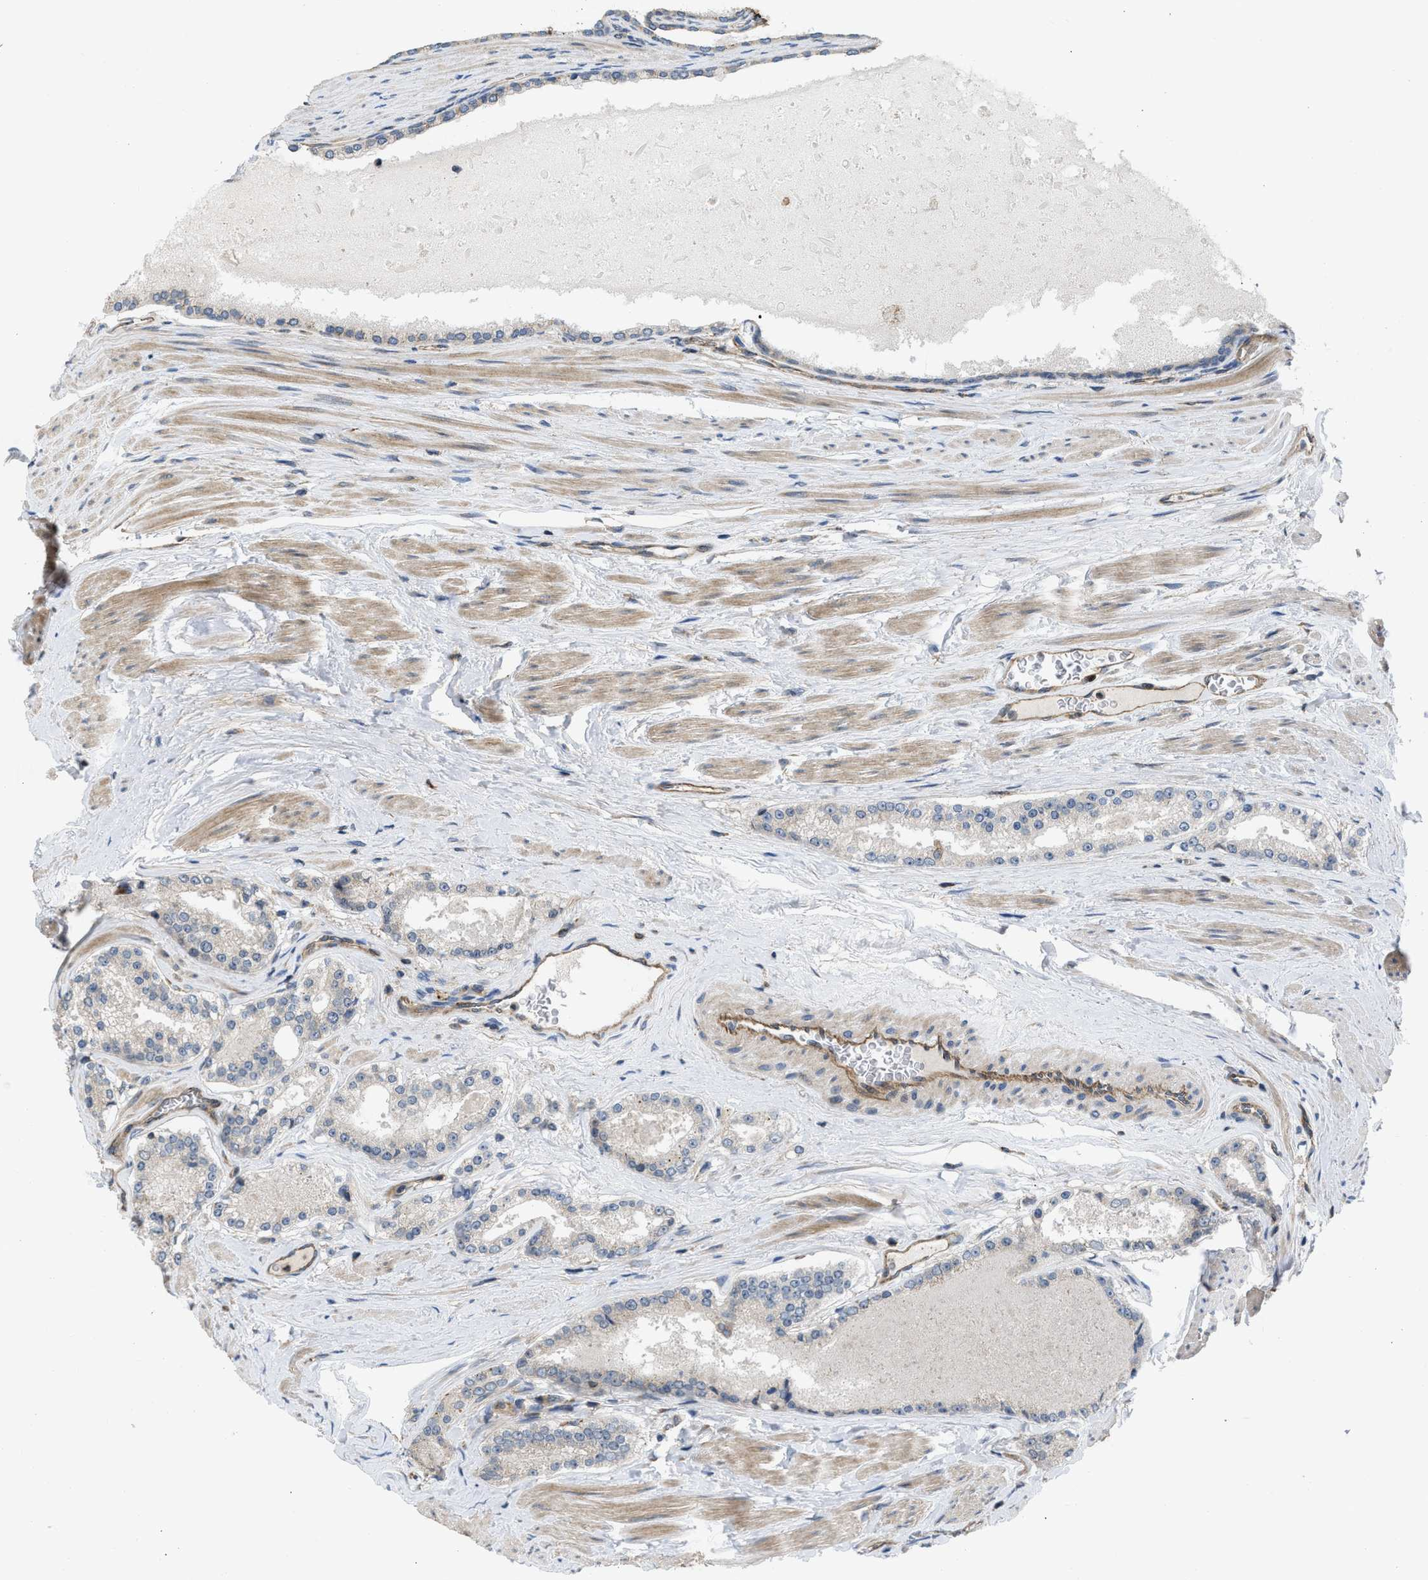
{"staining": {"intensity": "negative", "quantity": "none", "location": "none"}, "tissue": "prostate cancer", "cell_type": "Tumor cells", "image_type": "cancer", "snomed": [{"axis": "morphology", "description": "Adenocarcinoma, Low grade"}, {"axis": "topography", "description": "Prostate"}], "caption": "Protein analysis of prostate cancer (adenocarcinoma (low-grade)) shows no significant expression in tumor cells. (Stains: DAB immunohistochemistry (IHC) with hematoxylin counter stain, Microscopy: brightfield microscopy at high magnification).", "gene": "GPATCH2L", "patient": {"sex": "male", "age": 70}}